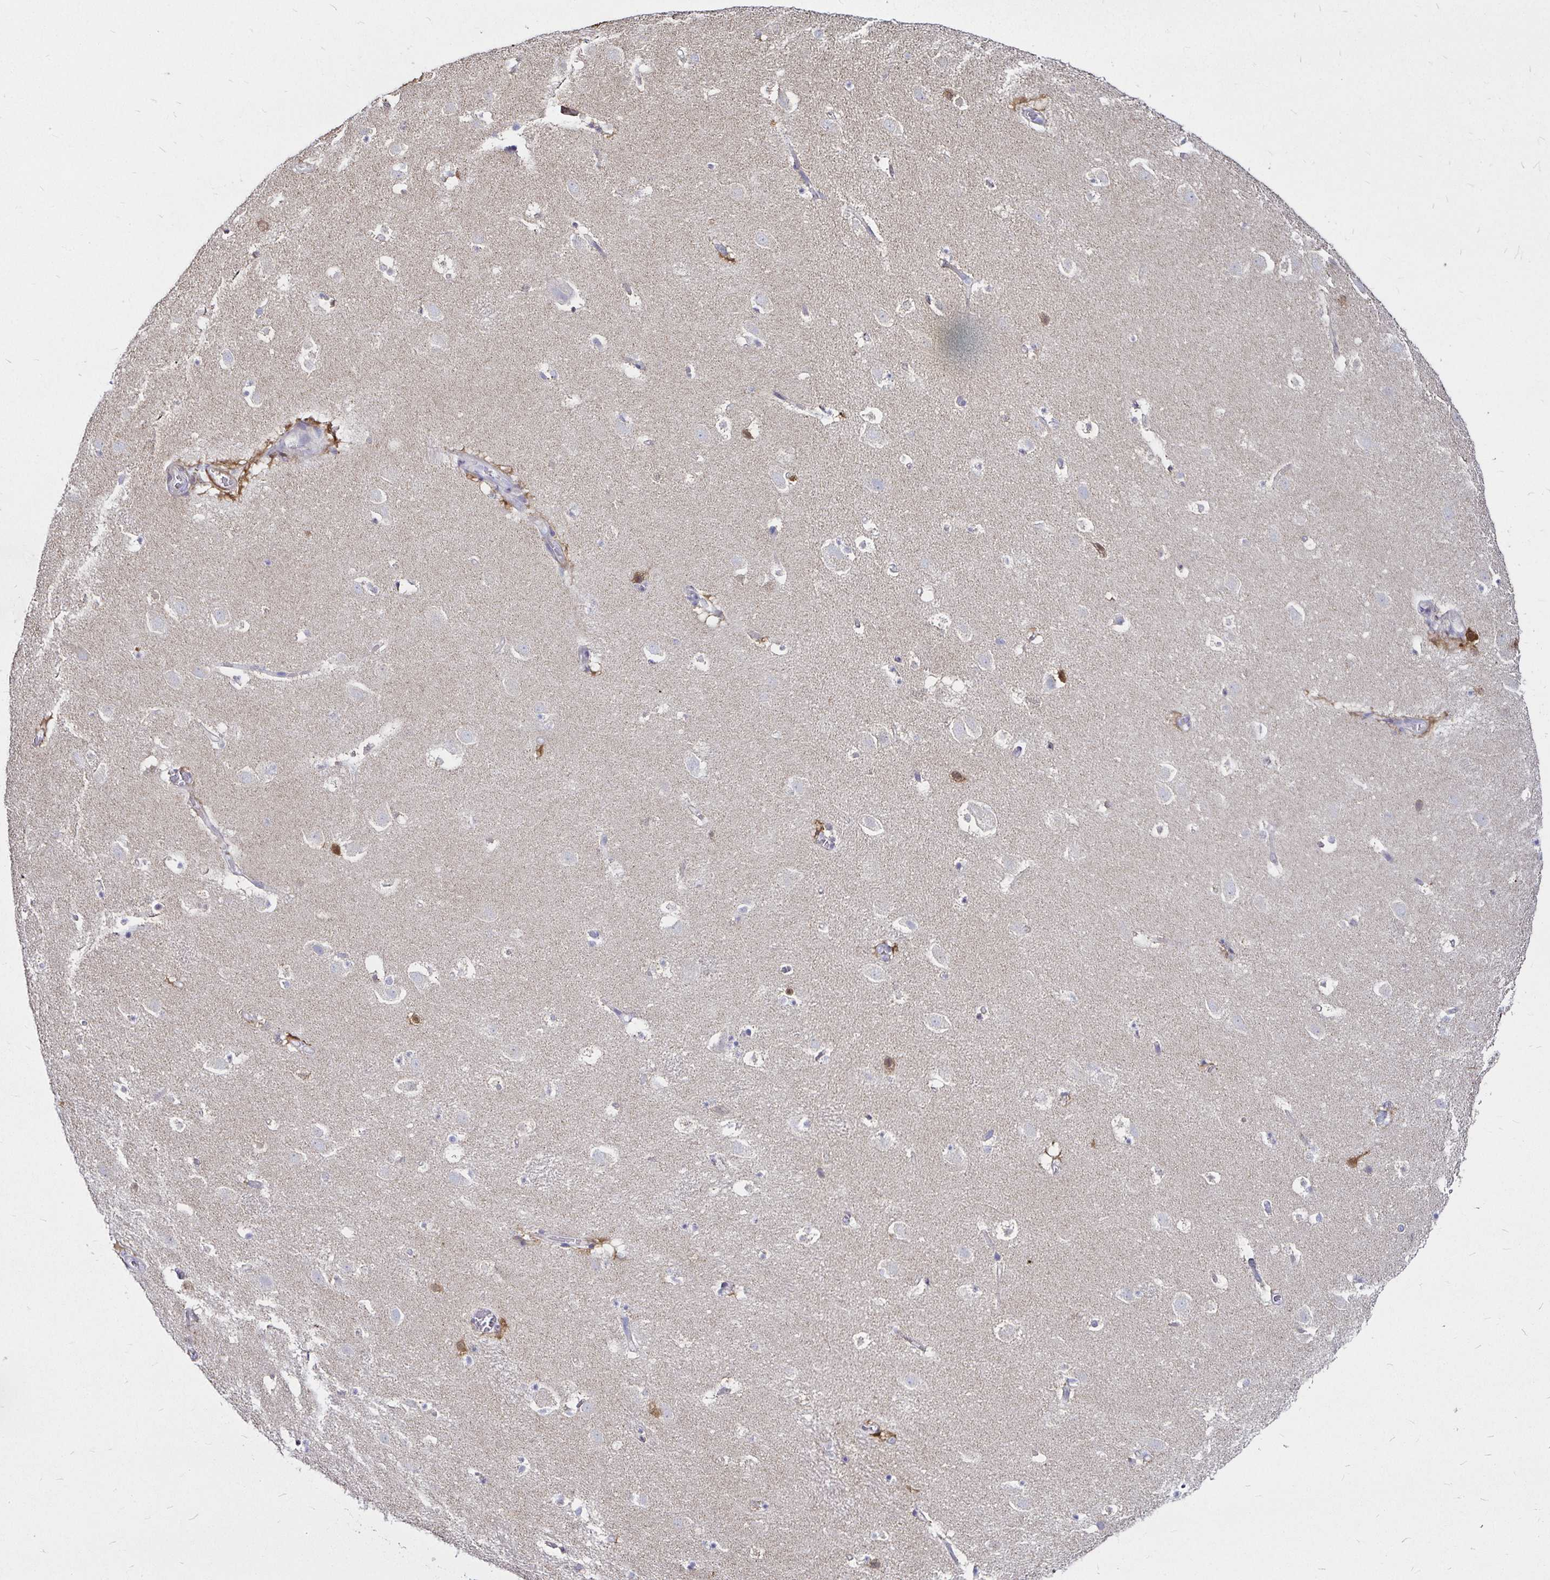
{"staining": {"intensity": "negative", "quantity": "none", "location": "none"}, "tissue": "caudate", "cell_type": "Glial cells", "image_type": "normal", "snomed": [{"axis": "morphology", "description": "Normal tissue, NOS"}, {"axis": "topography", "description": "Lateral ventricle wall"}], "caption": "Glial cells are negative for protein expression in unremarkable human caudate. (DAB (3,3'-diaminobenzidine) IHC, high magnification).", "gene": "PGAM2", "patient": {"sex": "male", "age": 37}}